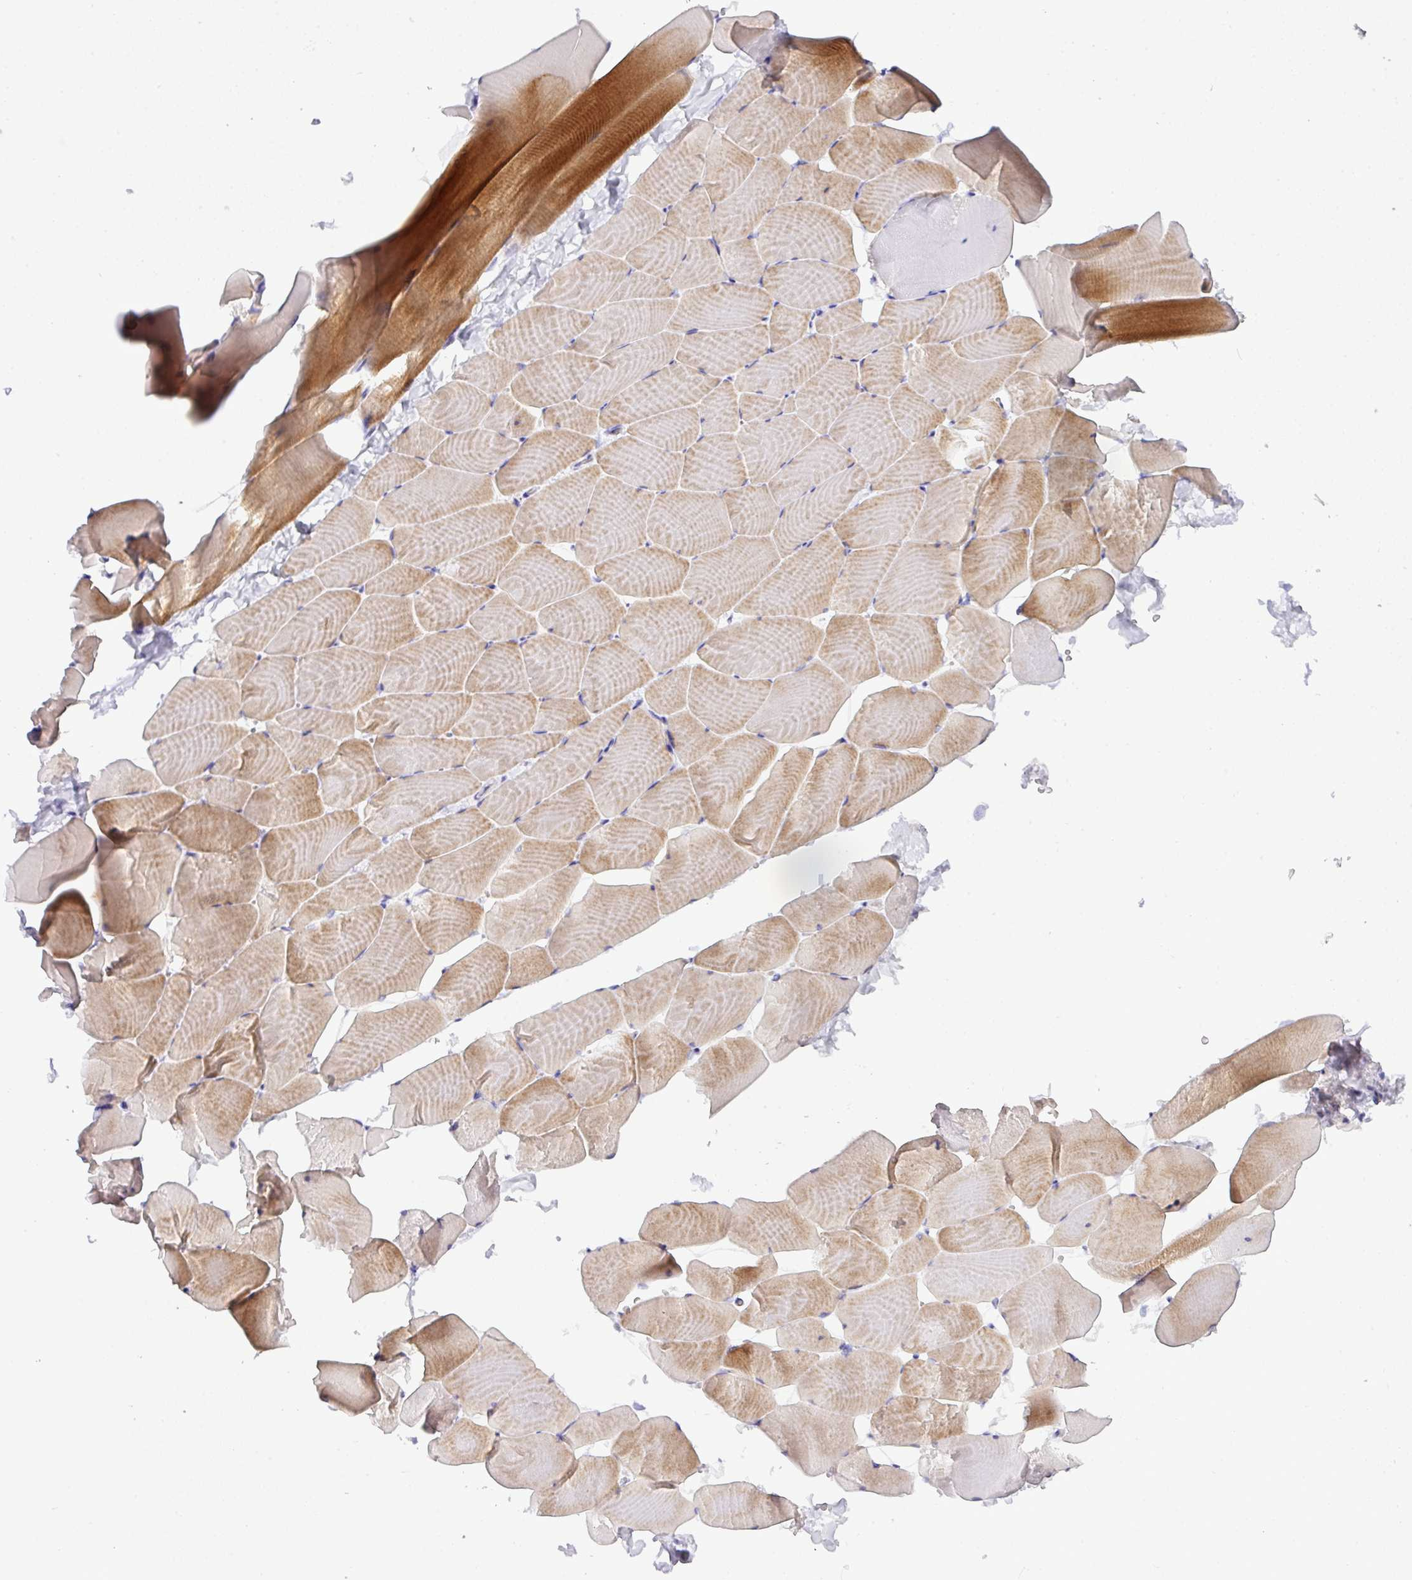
{"staining": {"intensity": "moderate", "quantity": "25%-75%", "location": "cytoplasmic/membranous"}, "tissue": "skeletal muscle", "cell_type": "Myocytes", "image_type": "normal", "snomed": [{"axis": "morphology", "description": "Normal tissue, NOS"}, {"axis": "topography", "description": "Skeletal muscle"}], "caption": "Protein expression by immunohistochemistry exhibits moderate cytoplasmic/membranous positivity in about 25%-75% of myocytes in unremarkable skeletal muscle.", "gene": "MRM2", "patient": {"sex": "male", "age": 25}}